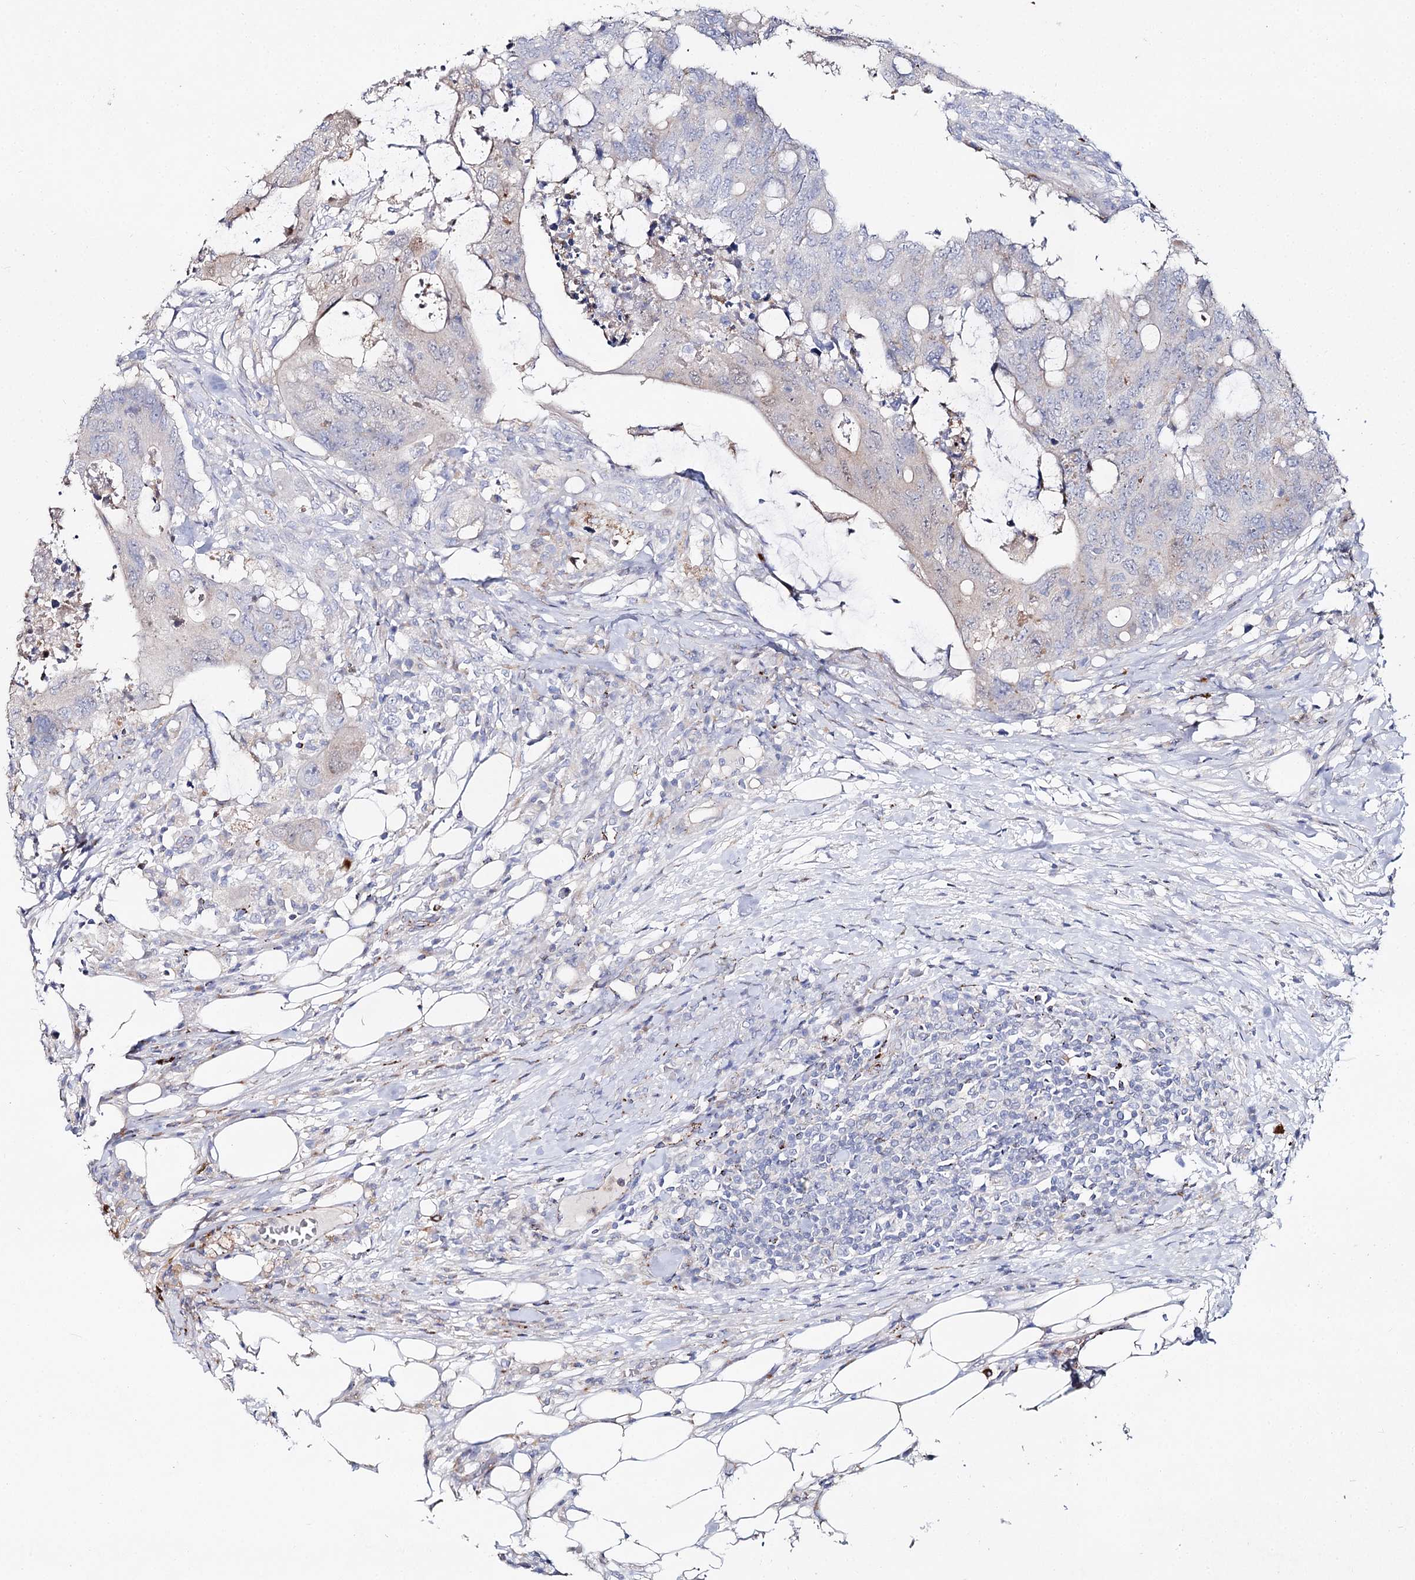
{"staining": {"intensity": "negative", "quantity": "none", "location": "none"}, "tissue": "colorectal cancer", "cell_type": "Tumor cells", "image_type": "cancer", "snomed": [{"axis": "morphology", "description": "Adenocarcinoma, NOS"}, {"axis": "topography", "description": "Colon"}], "caption": "The photomicrograph demonstrates no significant positivity in tumor cells of colorectal cancer. (Brightfield microscopy of DAB (3,3'-diaminobenzidine) immunohistochemistry (IHC) at high magnification).", "gene": "SLC3A1", "patient": {"sex": "male", "age": 71}}